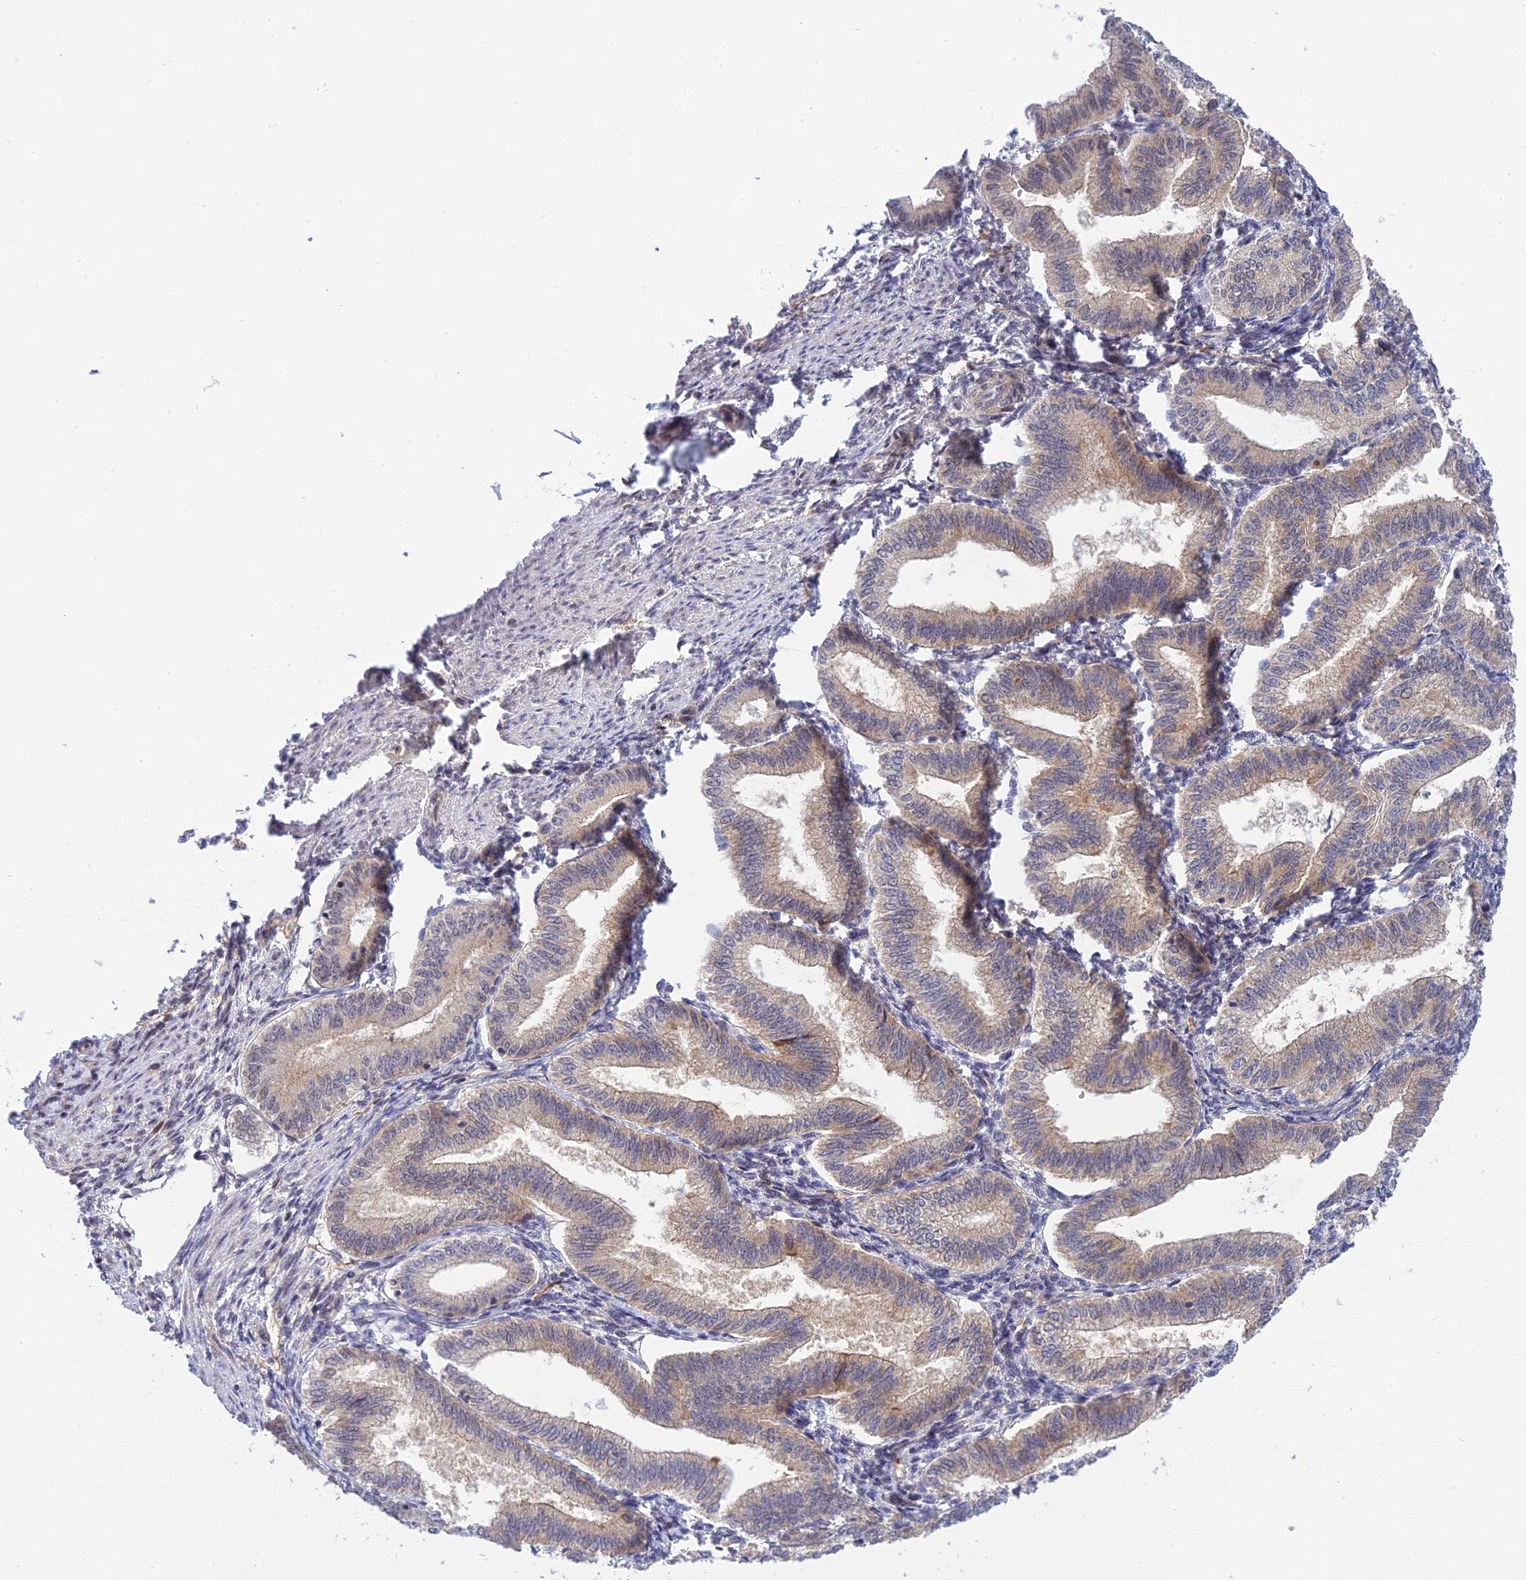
{"staining": {"intensity": "weak", "quantity": "25%-75%", "location": "nuclear"}, "tissue": "endometrium", "cell_type": "Cells in endometrial stroma", "image_type": "normal", "snomed": [{"axis": "morphology", "description": "Normal tissue, NOS"}, {"axis": "topography", "description": "Endometrium"}], "caption": "This micrograph displays immunohistochemistry staining of unremarkable human endometrium, with low weak nuclear expression in about 25%-75% of cells in endometrial stroma.", "gene": "TCEA1", "patient": {"sex": "female", "age": 39}}